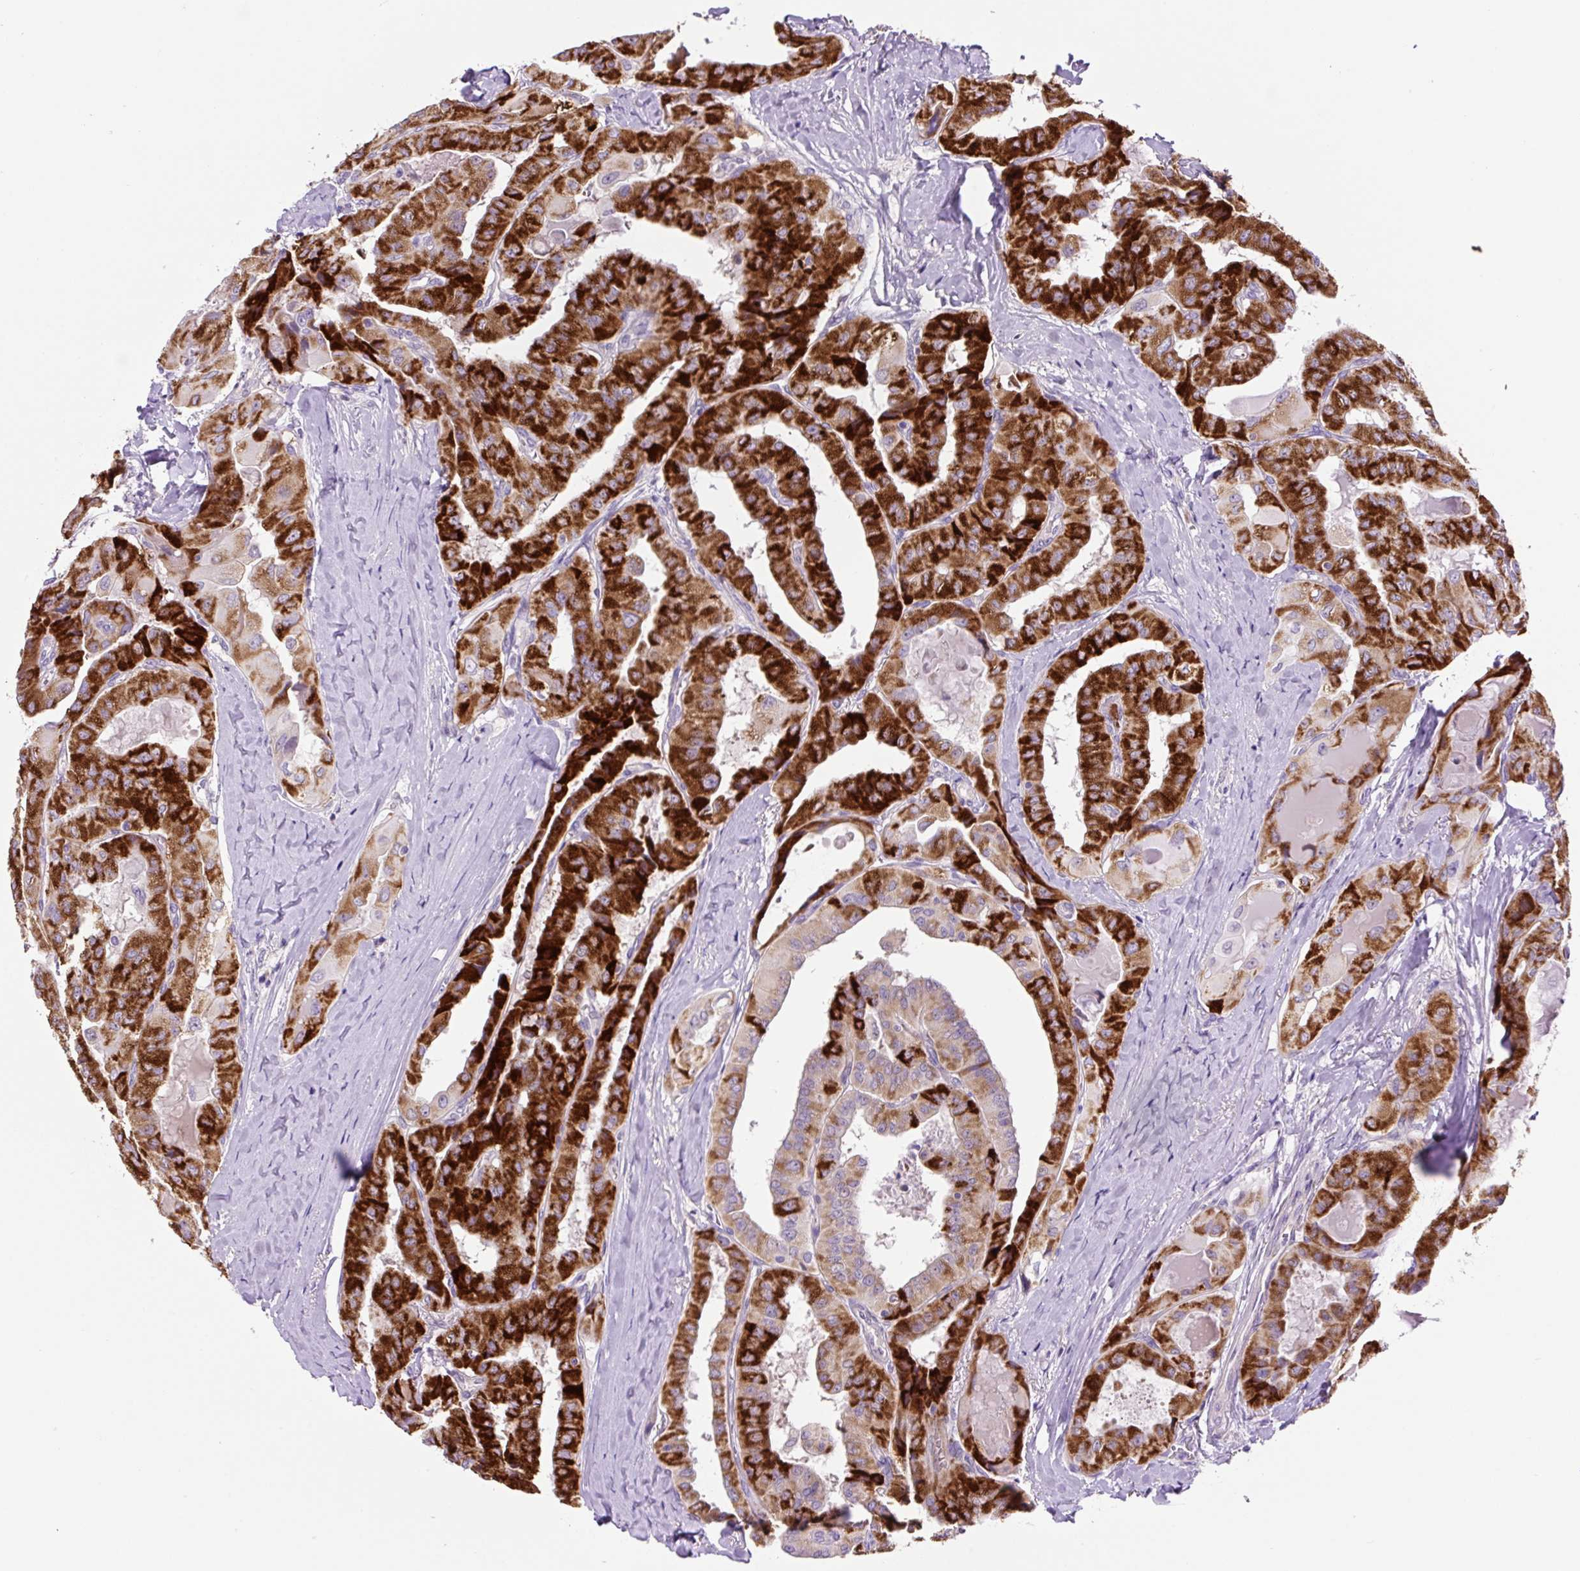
{"staining": {"intensity": "strong", "quantity": ">75%", "location": "cytoplasmic/membranous"}, "tissue": "thyroid cancer", "cell_type": "Tumor cells", "image_type": "cancer", "snomed": [{"axis": "morphology", "description": "Normal tissue, NOS"}, {"axis": "morphology", "description": "Papillary adenocarcinoma, NOS"}, {"axis": "topography", "description": "Thyroid gland"}], "caption": "Strong cytoplasmic/membranous staining for a protein is present in about >75% of tumor cells of papillary adenocarcinoma (thyroid) using immunohistochemistry.", "gene": "OGDHL", "patient": {"sex": "female", "age": 59}}